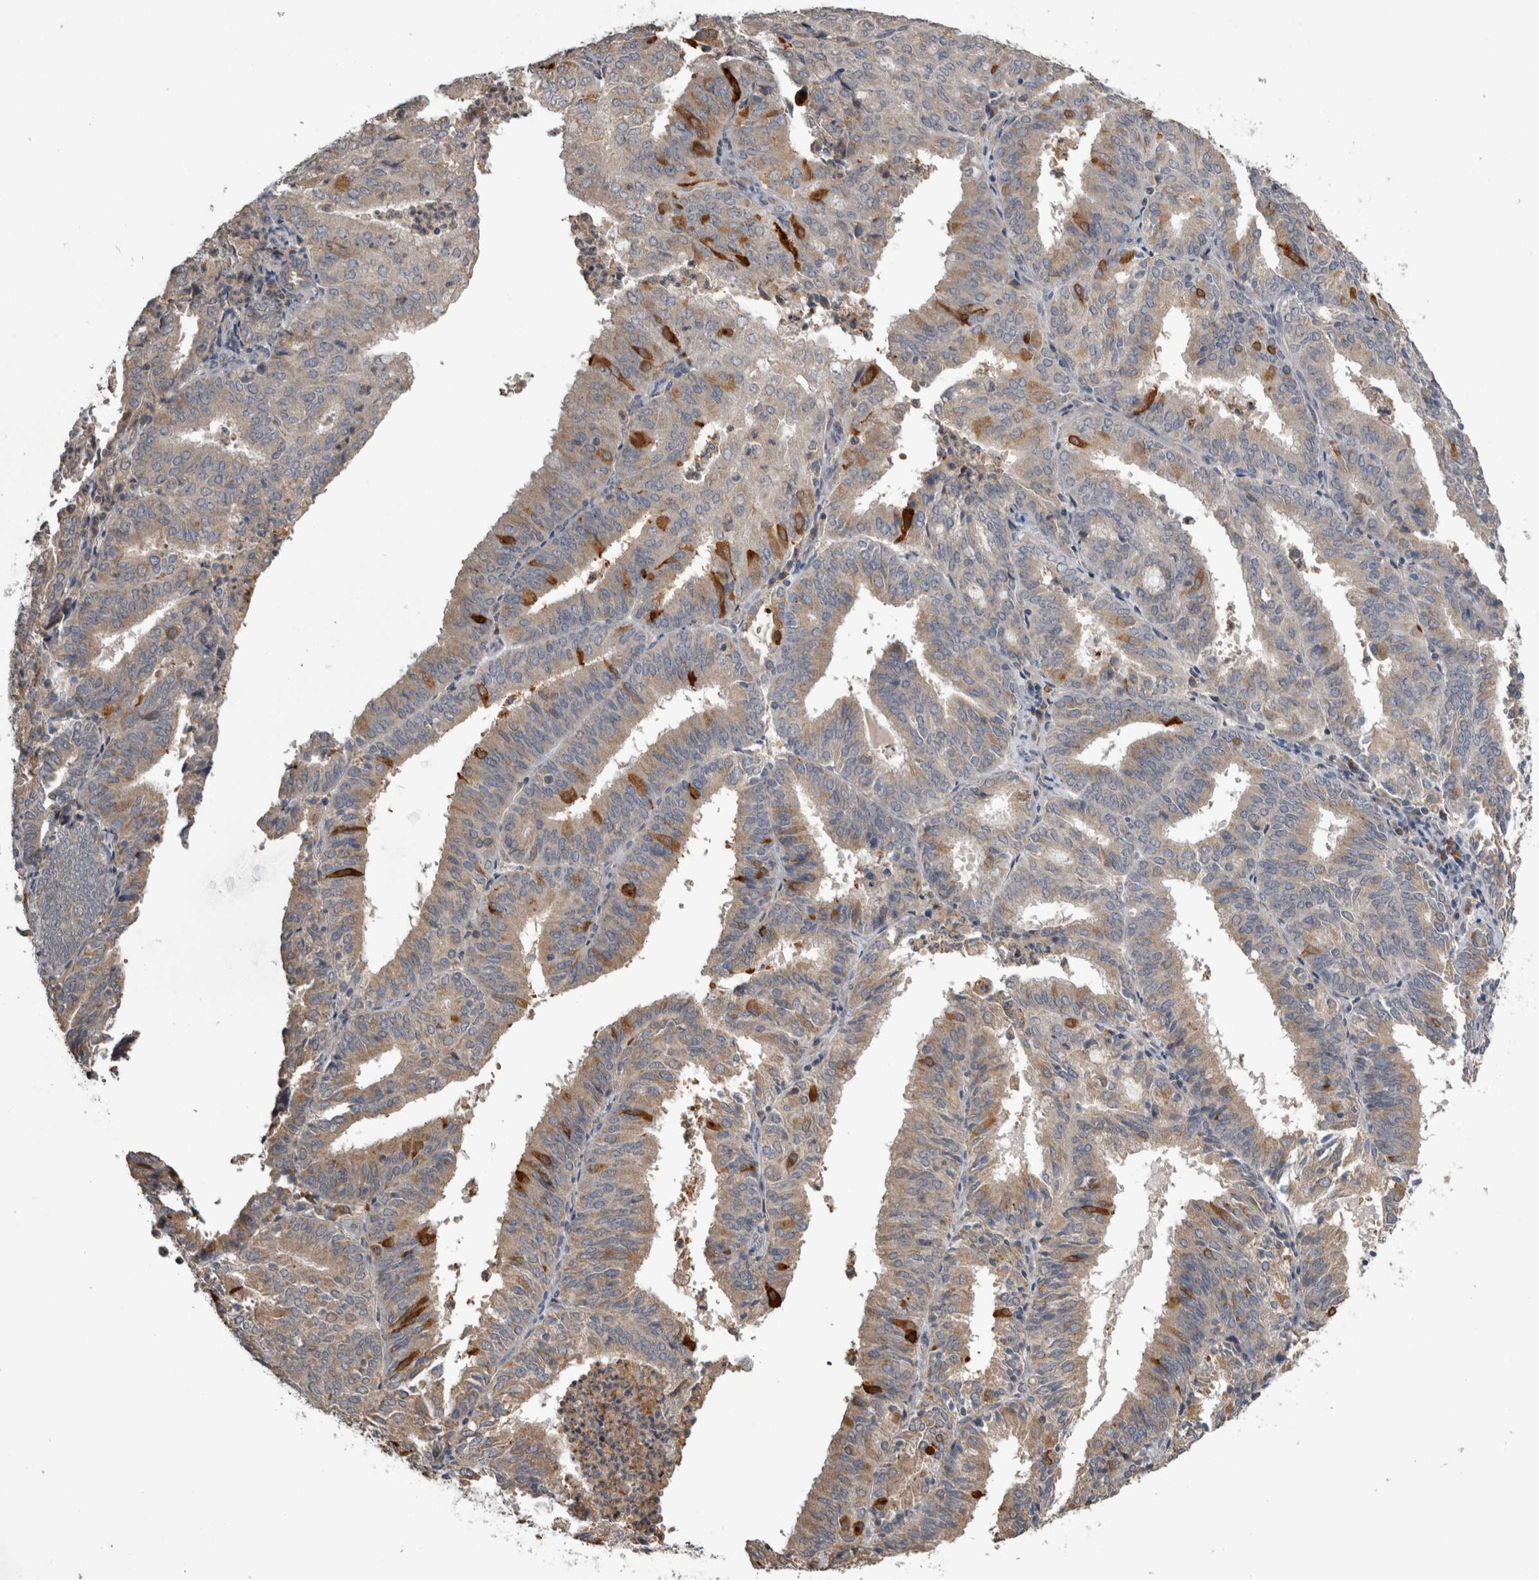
{"staining": {"intensity": "strong", "quantity": "<25%", "location": "cytoplasmic/membranous"}, "tissue": "endometrial cancer", "cell_type": "Tumor cells", "image_type": "cancer", "snomed": [{"axis": "morphology", "description": "Adenocarcinoma, NOS"}, {"axis": "topography", "description": "Uterus"}], "caption": "Protein analysis of adenocarcinoma (endometrial) tissue exhibits strong cytoplasmic/membranous expression in approximately <25% of tumor cells. Using DAB (3,3'-diaminobenzidine) (brown) and hematoxylin (blue) stains, captured at high magnification using brightfield microscopy.", "gene": "ANXA13", "patient": {"sex": "female", "age": 60}}